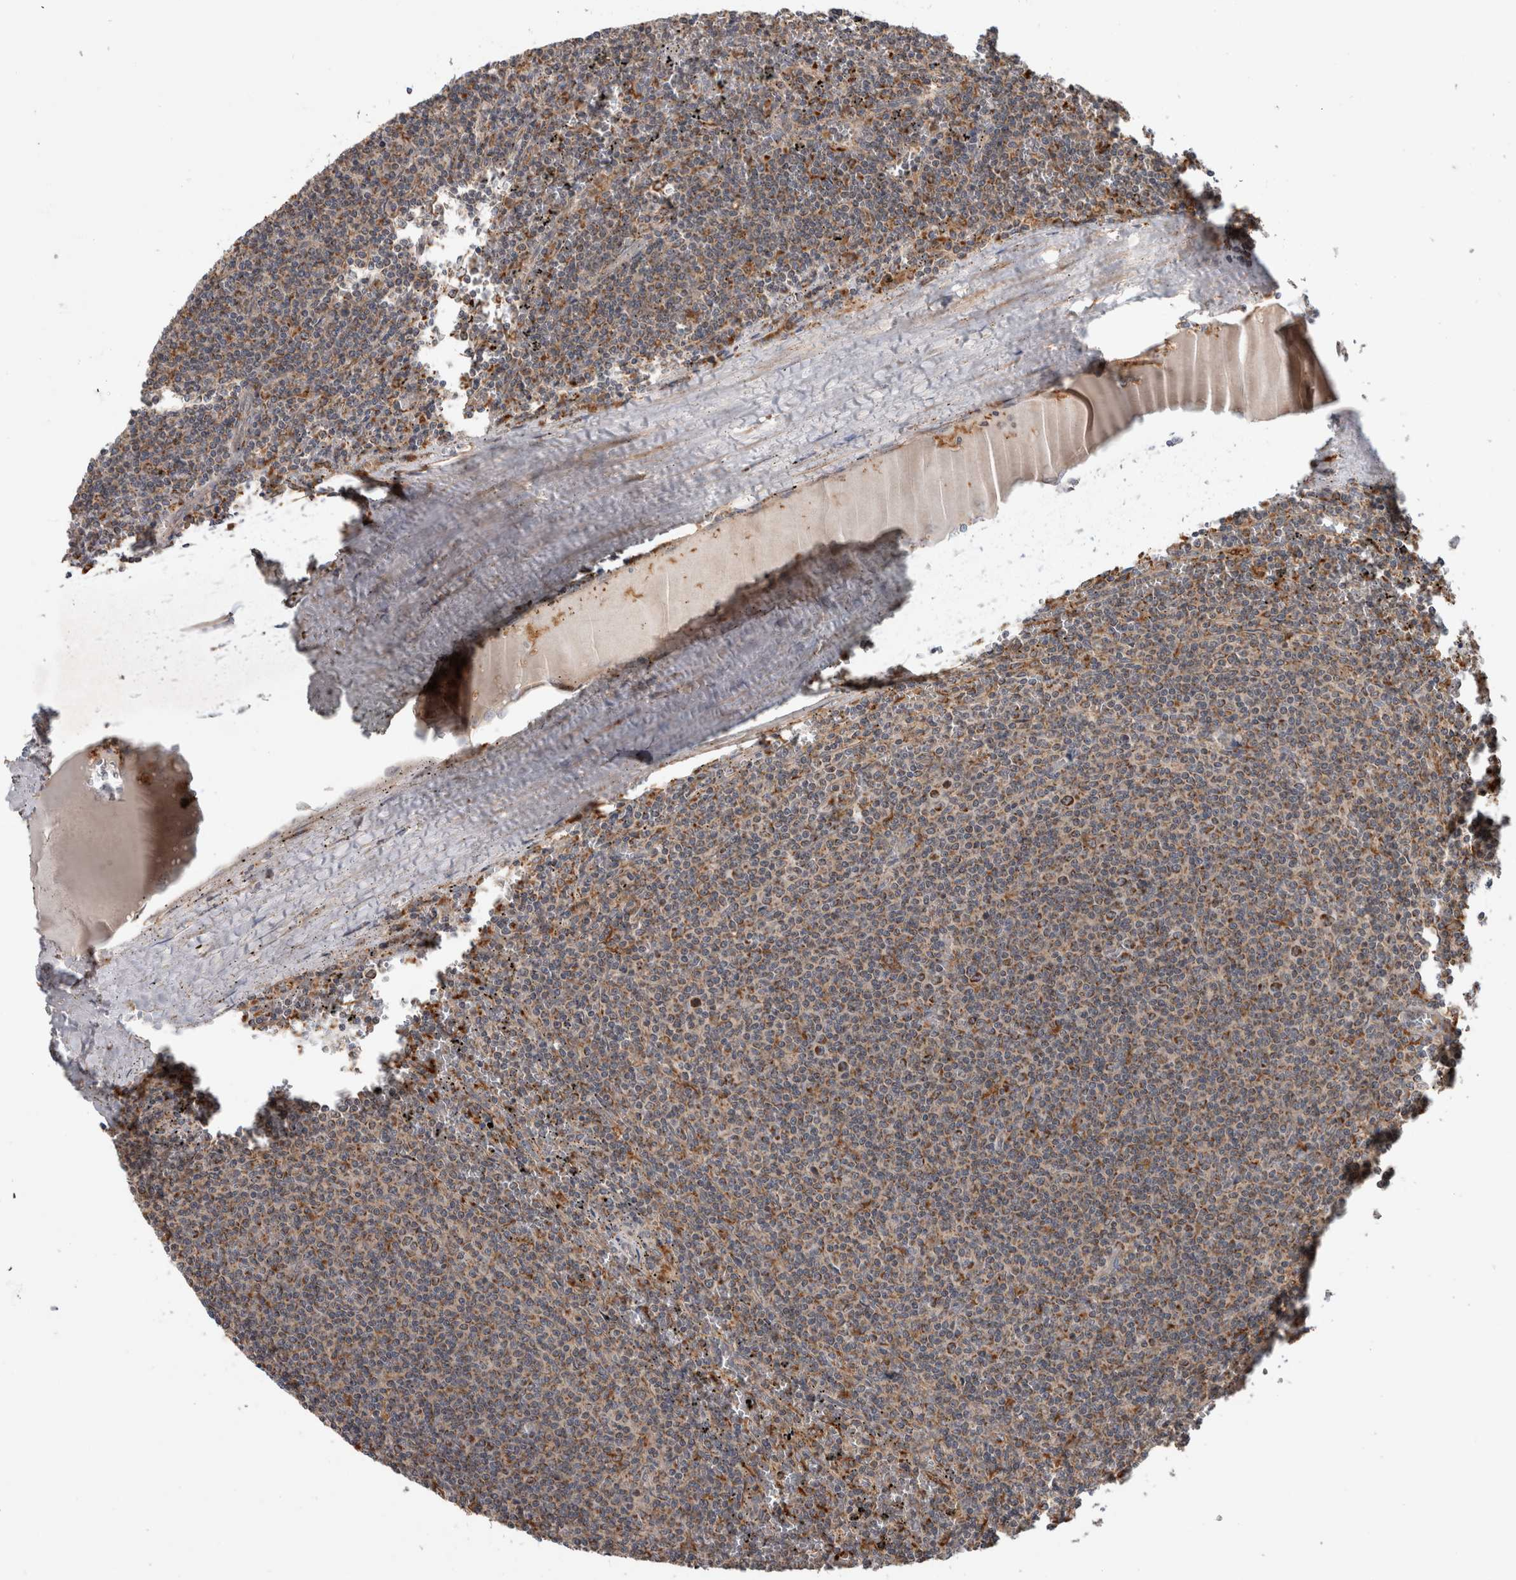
{"staining": {"intensity": "weak", "quantity": "25%-75%", "location": "cytoplasmic/membranous"}, "tissue": "lymphoma", "cell_type": "Tumor cells", "image_type": "cancer", "snomed": [{"axis": "morphology", "description": "Malignant lymphoma, non-Hodgkin's type, Low grade"}, {"axis": "topography", "description": "Spleen"}], "caption": "Human lymphoma stained with a protein marker displays weak staining in tumor cells.", "gene": "ADGRL3", "patient": {"sex": "female", "age": 50}}